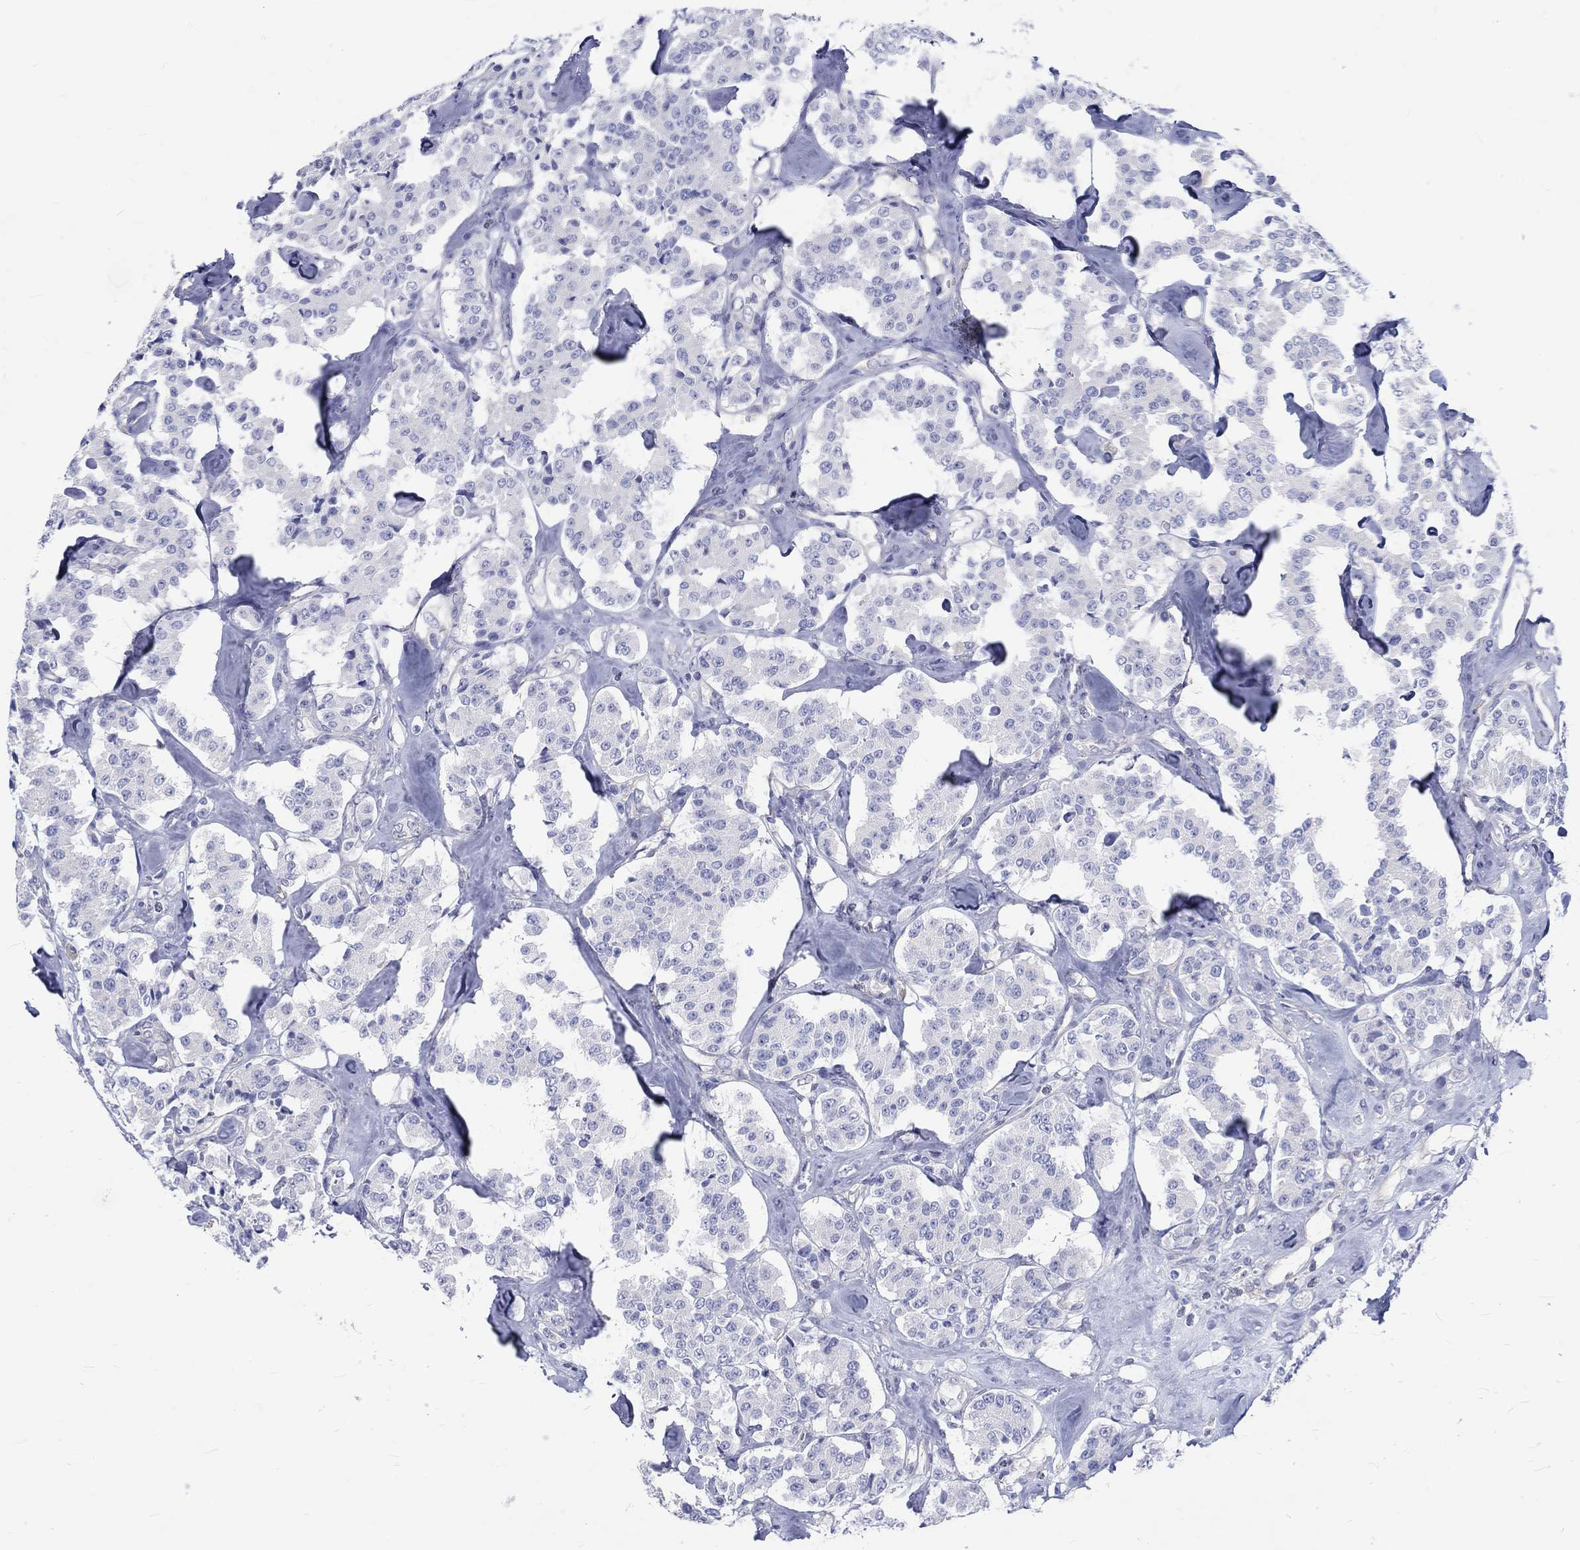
{"staining": {"intensity": "negative", "quantity": "none", "location": "none"}, "tissue": "carcinoid", "cell_type": "Tumor cells", "image_type": "cancer", "snomed": [{"axis": "morphology", "description": "Carcinoid, malignant, NOS"}, {"axis": "topography", "description": "Pancreas"}], "caption": "A high-resolution micrograph shows immunohistochemistry (IHC) staining of malignant carcinoid, which reveals no significant positivity in tumor cells. Nuclei are stained in blue.", "gene": "SH2D7", "patient": {"sex": "male", "age": 41}}